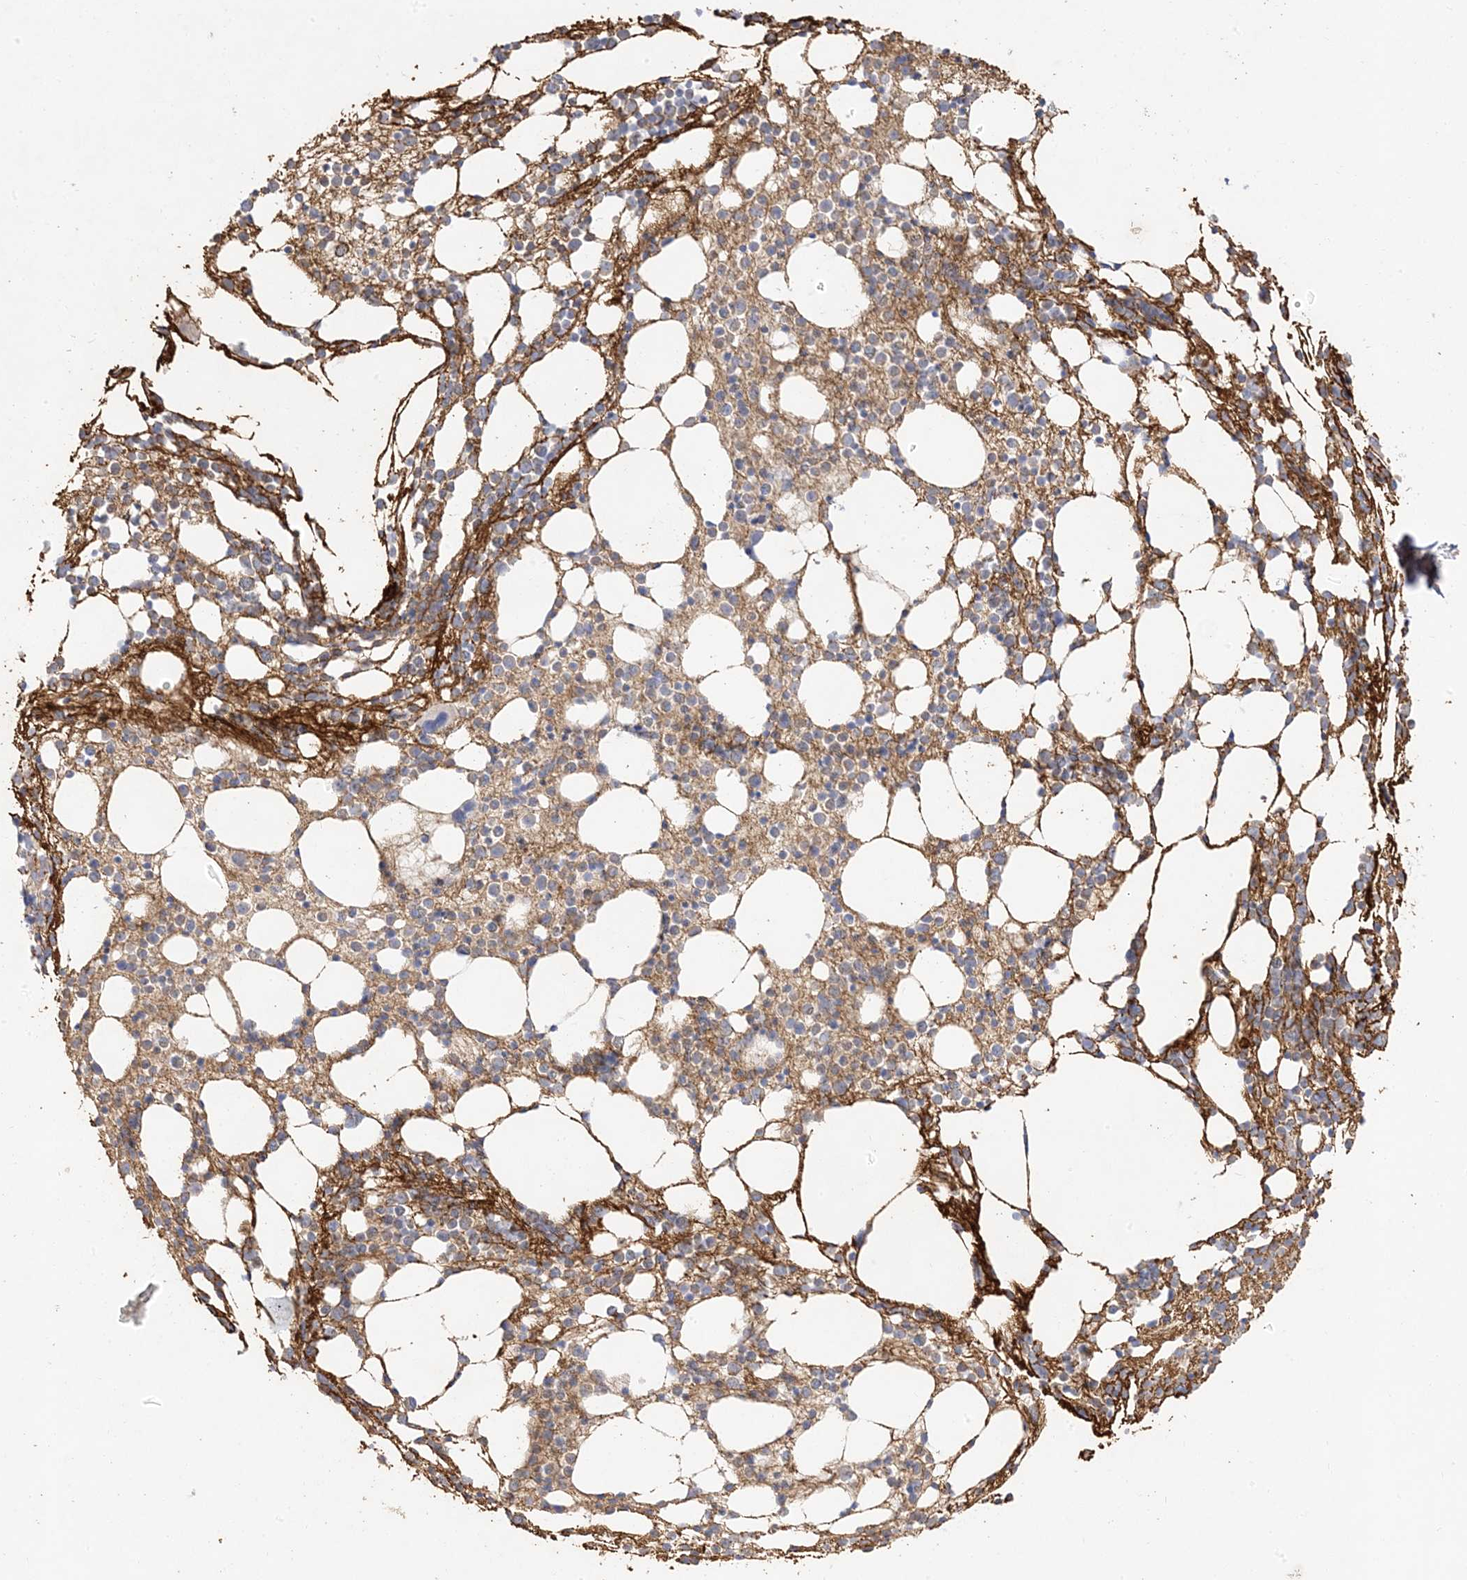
{"staining": {"intensity": "moderate", "quantity": "<25%", "location": "cytoplasmic/membranous"}, "tissue": "bone marrow", "cell_type": "Hematopoietic cells", "image_type": "normal", "snomed": [{"axis": "morphology", "description": "Normal tissue, NOS"}, {"axis": "topography", "description": "Bone marrow"}], "caption": "Hematopoietic cells exhibit low levels of moderate cytoplasmic/membranous expression in about <25% of cells in normal bone marrow. The protein of interest is stained brown, and the nuclei are stained in blue (DAB IHC with brightfield microscopy, high magnification).", "gene": "TRANK1", "patient": {"sex": "female", "age": 57}}